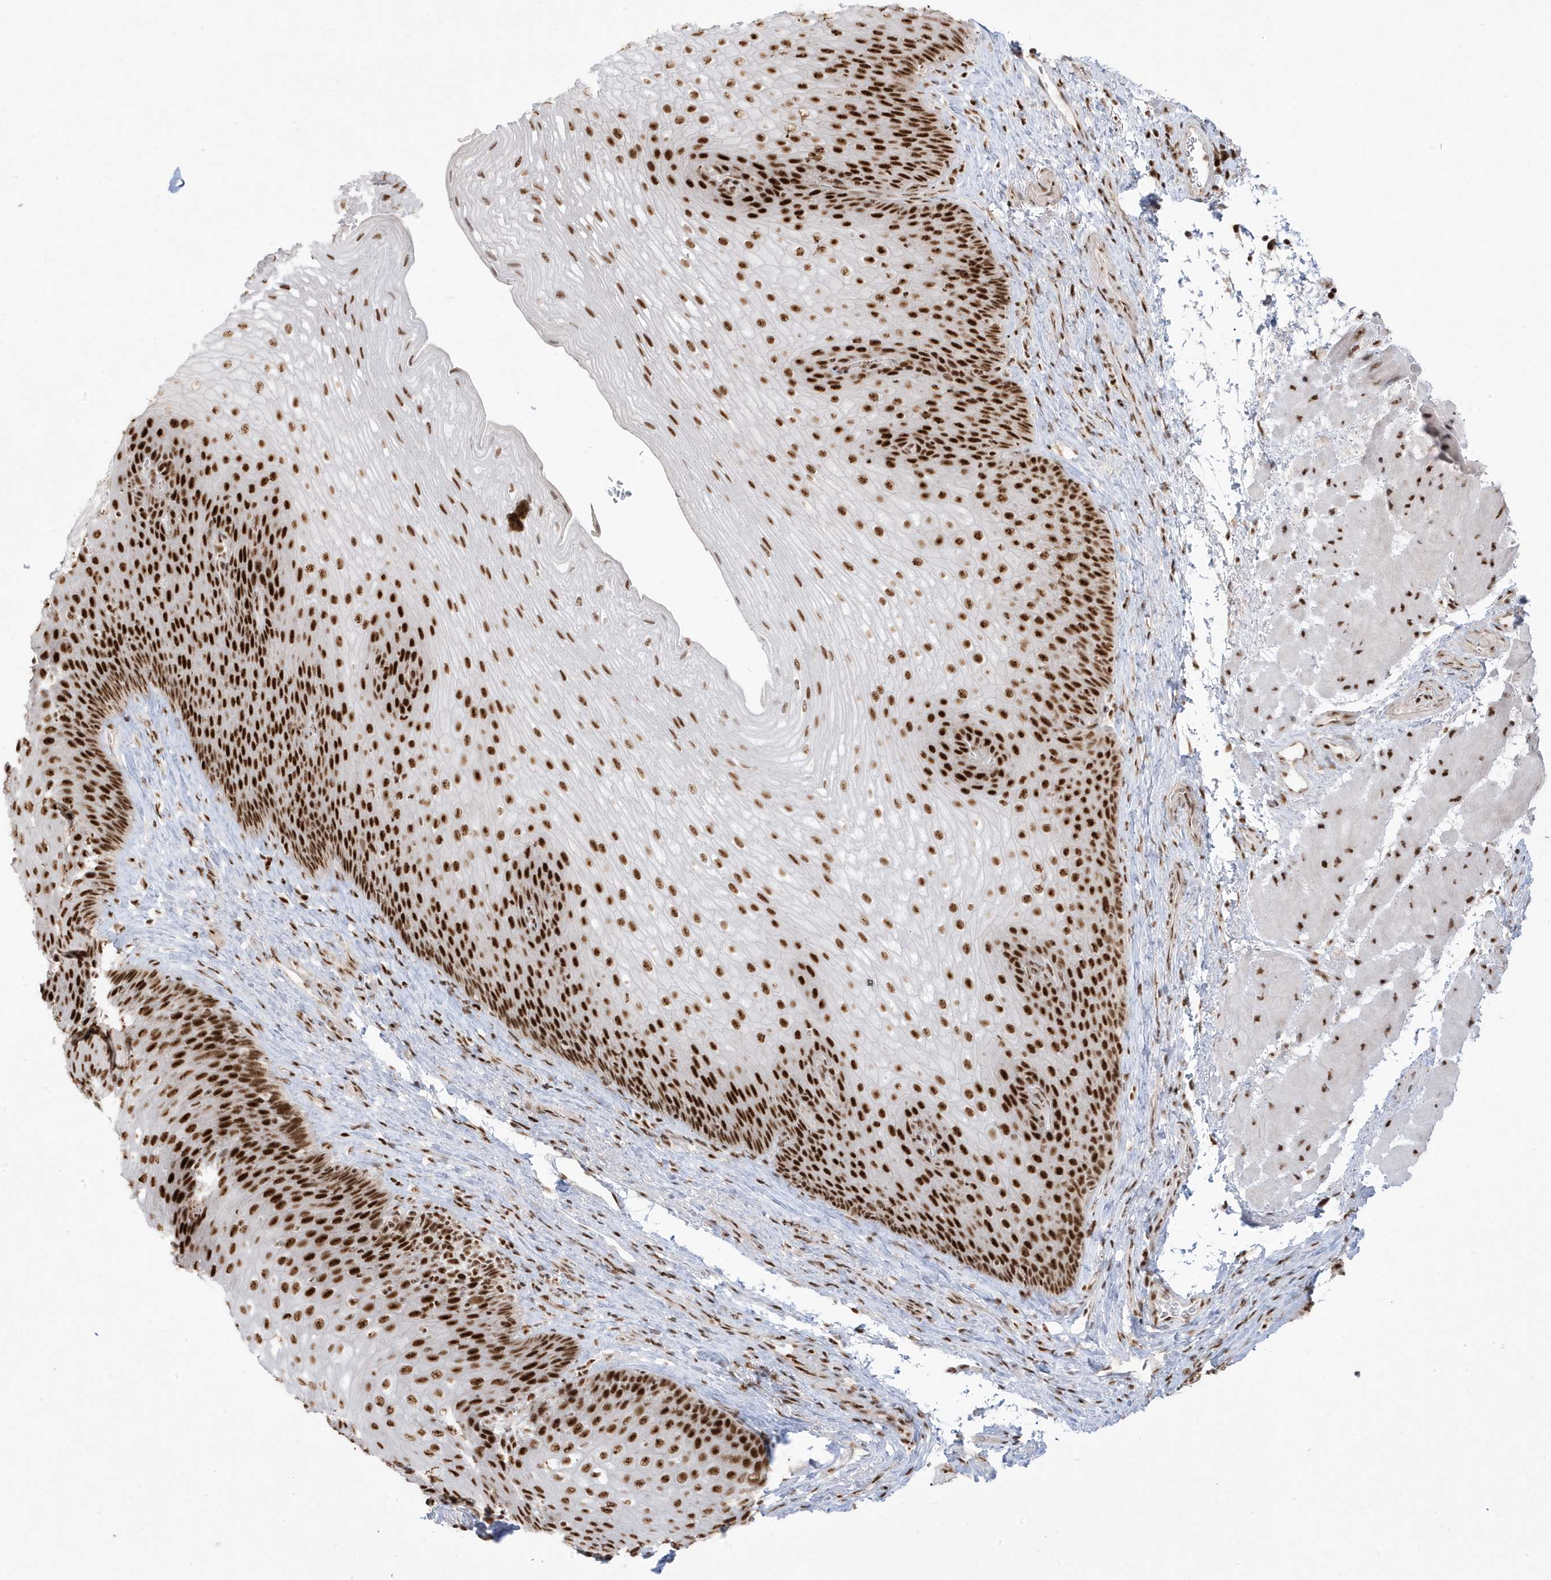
{"staining": {"intensity": "strong", "quantity": ">75%", "location": "nuclear"}, "tissue": "esophagus", "cell_type": "Squamous epithelial cells", "image_type": "normal", "snomed": [{"axis": "morphology", "description": "Normal tissue, NOS"}, {"axis": "topography", "description": "Esophagus"}], "caption": "Immunohistochemical staining of unremarkable esophagus reveals >75% levels of strong nuclear protein positivity in approximately >75% of squamous epithelial cells.", "gene": "MTREX", "patient": {"sex": "female", "age": 66}}